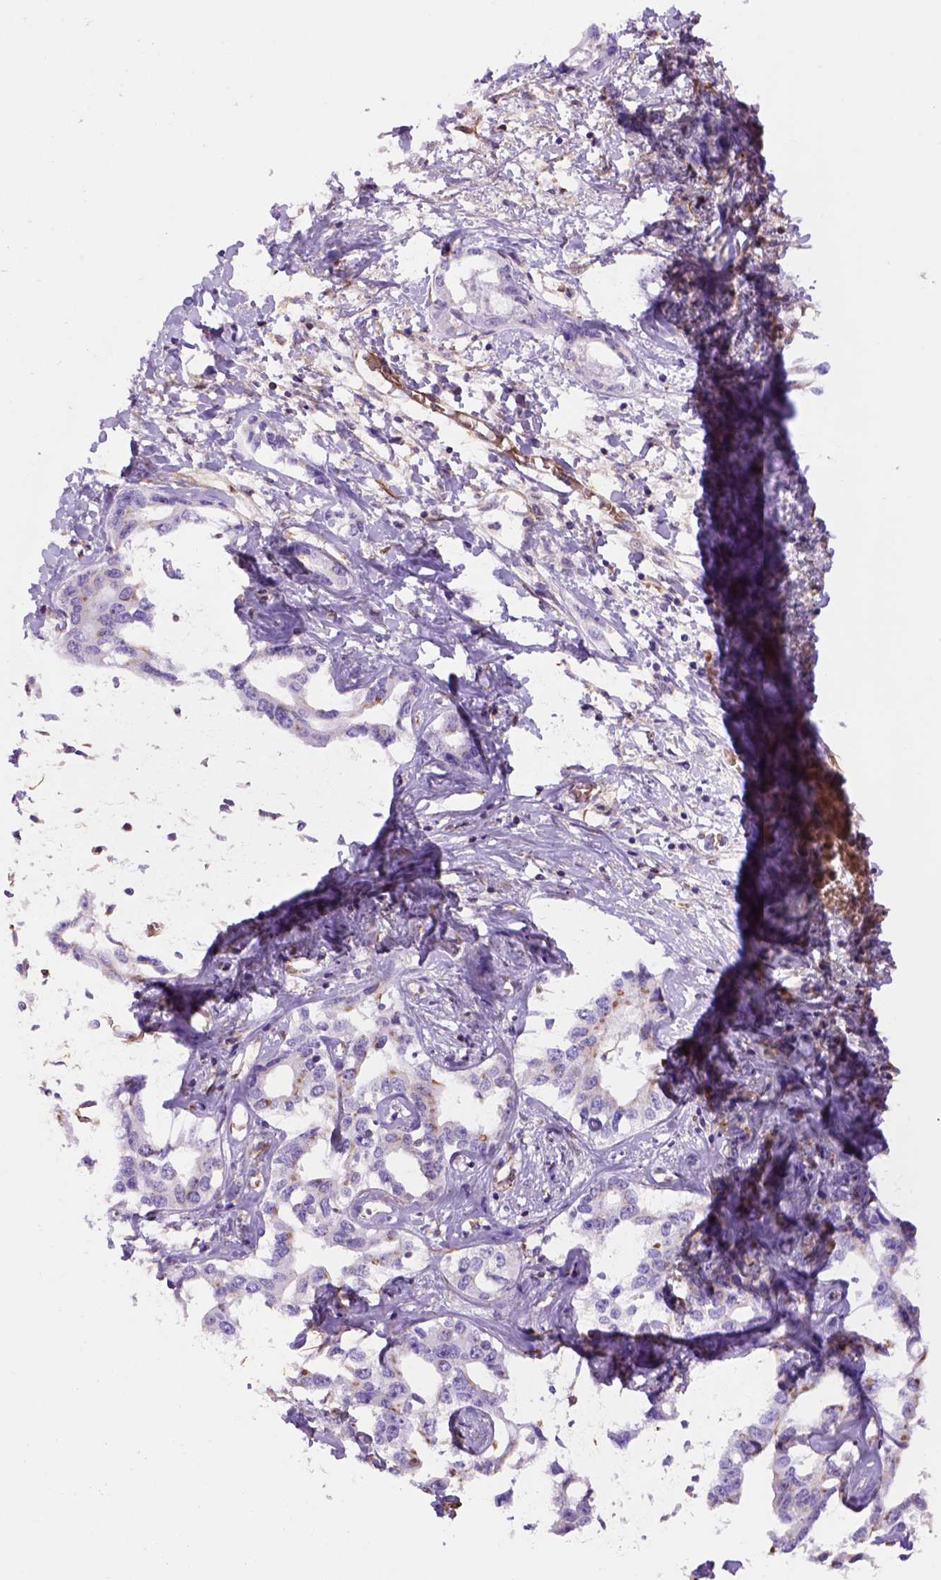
{"staining": {"intensity": "negative", "quantity": "none", "location": "none"}, "tissue": "liver cancer", "cell_type": "Tumor cells", "image_type": "cancer", "snomed": [{"axis": "morphology", "description": "Cholangiocarcinoma"}, {"axis": "topography", "description": "Liver"}], "caption": "Human liver cancer stained for a protein using IHC exhibits no expression in tumor cells.", "gene": "ZZZ3", "patient": {"sex": "male", "age": 59}}